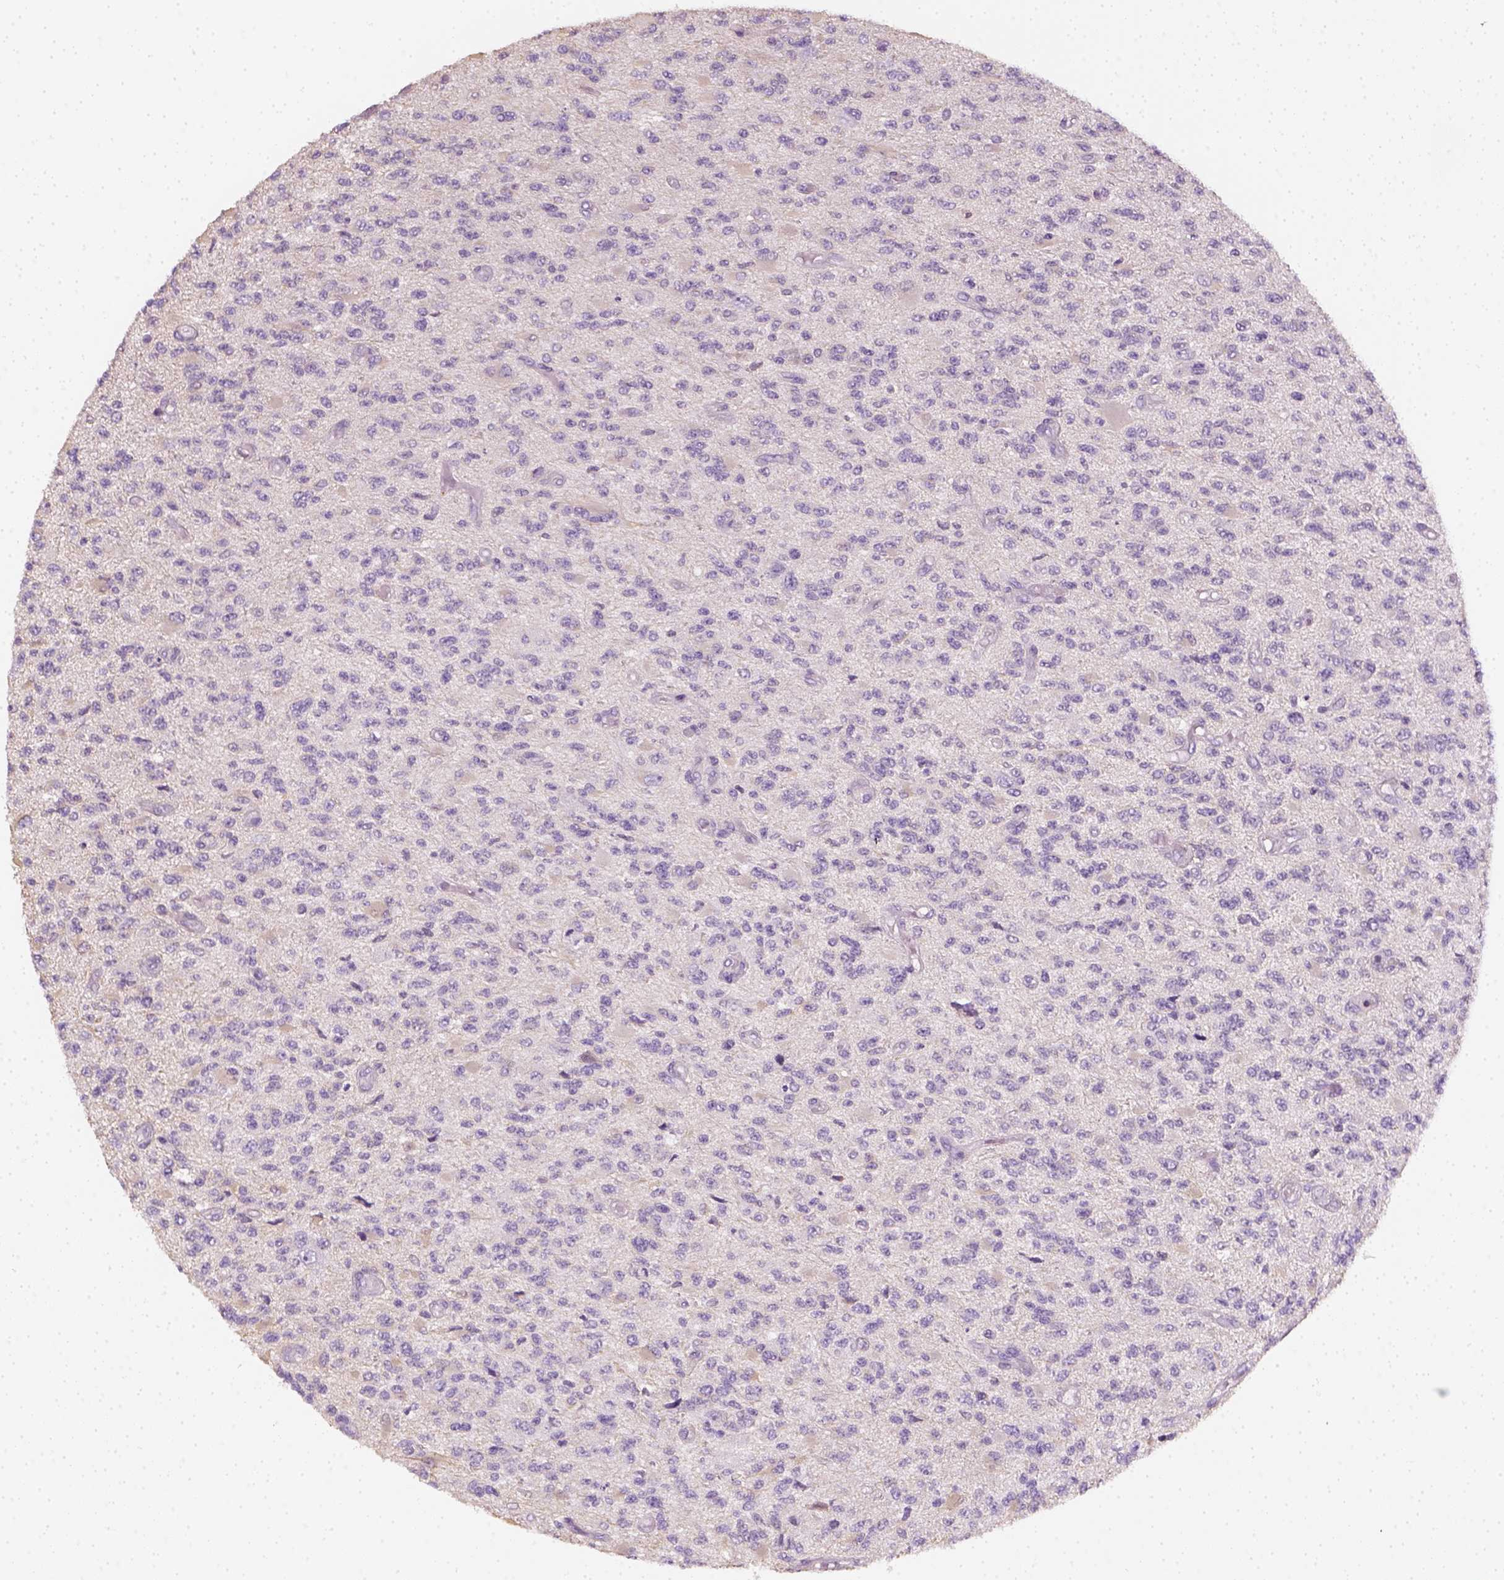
{"staining": {"intensity": "negative", "quantity": "none", "location": "none"}, "tissue": "glioma", "cell_type": "Tumor cells", "image_type": "cancer", "snomed": [{"axis": "morphology", "description": "Glioma, malignant, High grade"}, {"axis": "topography", "description": "Brain"}], "caption": "This is an immunohistochemistry (IHC) histopathology image of glioma. There is no staining in tumor cells.", "gene": "EPHB1", "patient": {"sex": "female", "age": 63}}